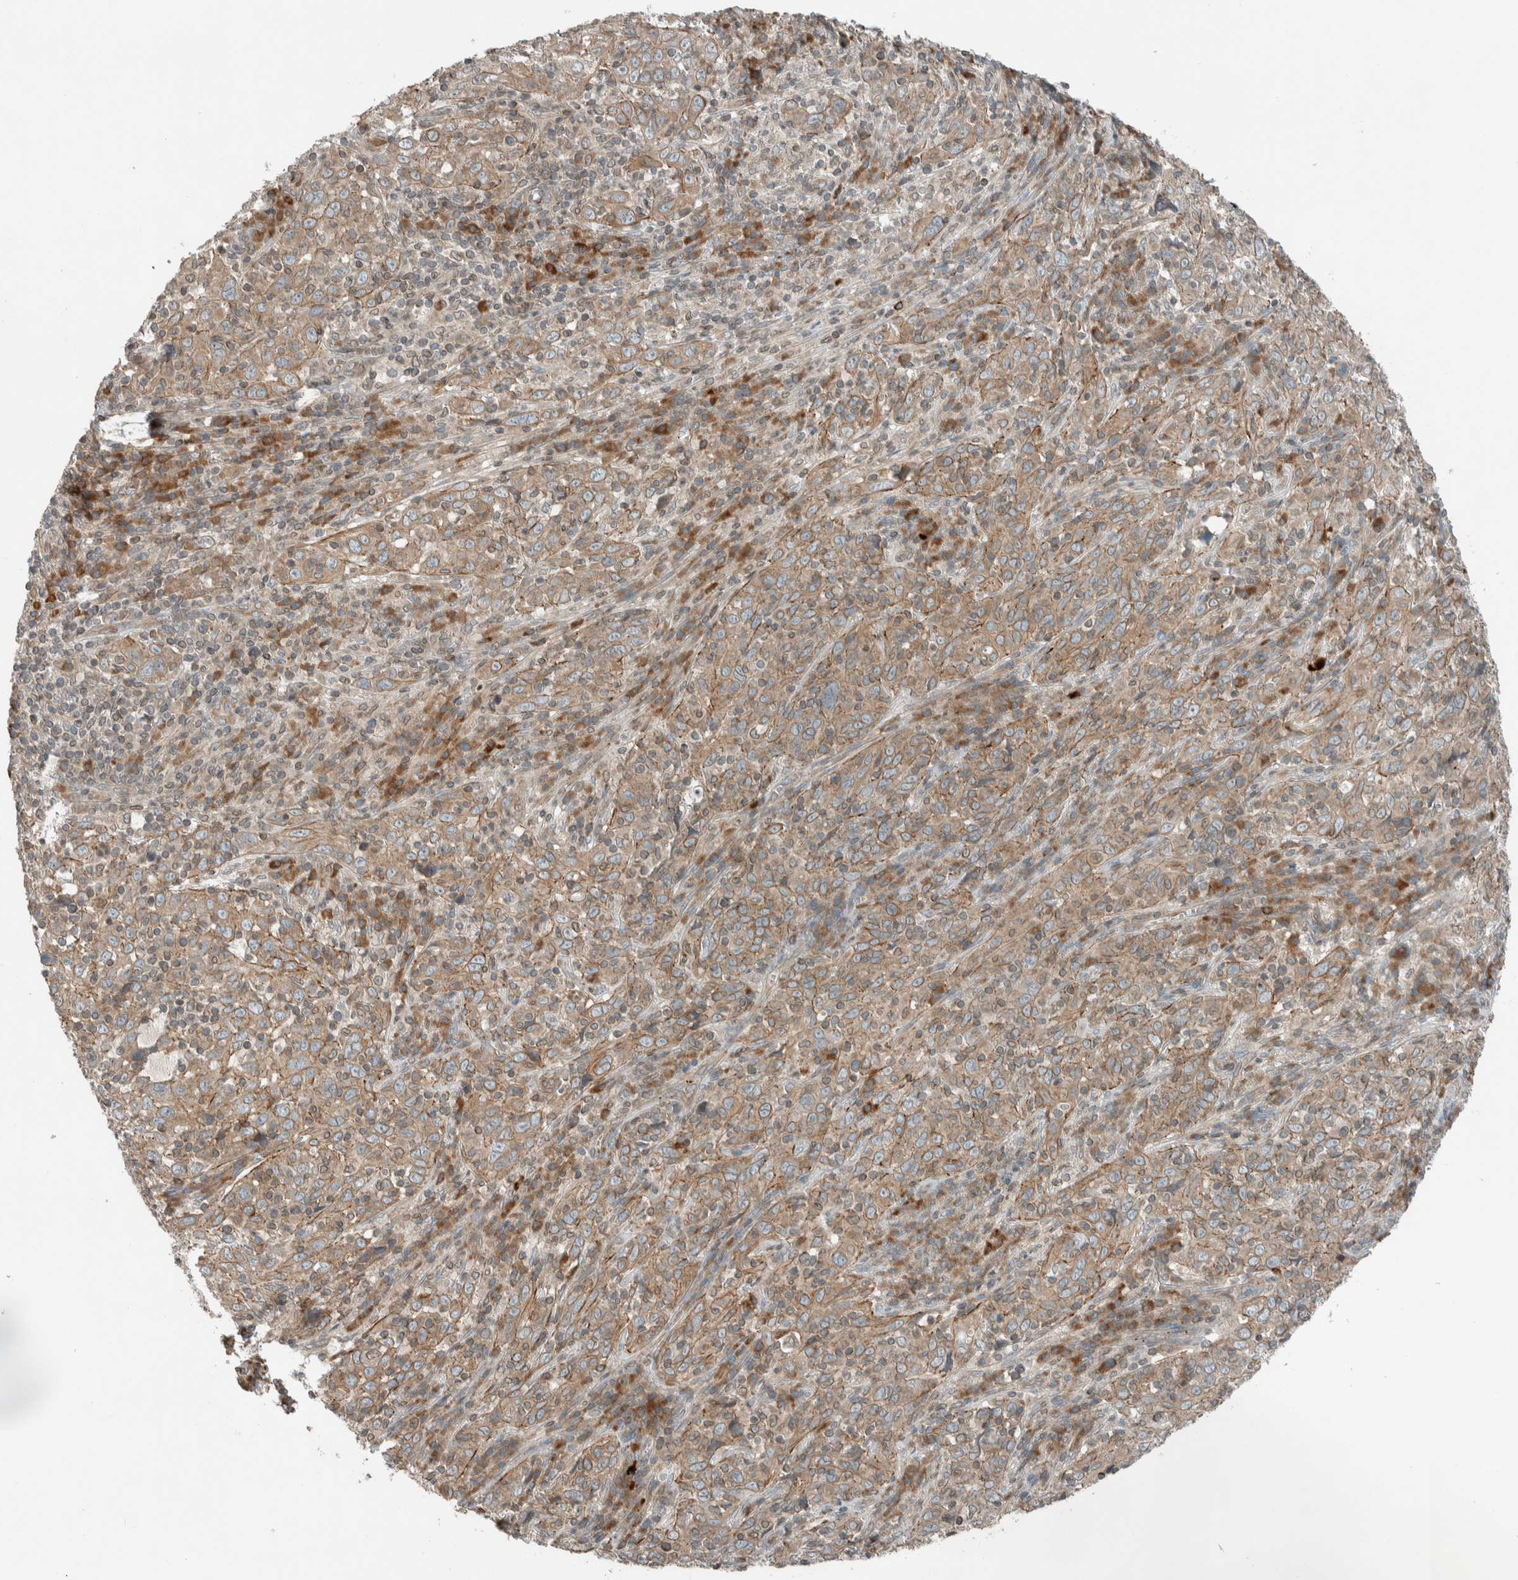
{"staining": {"intensity": "moderate", "quantity": ">75%", "location": "cytoplasmic/membranous"}, "tissue": "cervical cancer", "cell_type": "Tumor cells", "image_type": "cancer", "snomed": [{"axis": "morphology", "description": "Squamous cell carcinoma, NOS"}, {"axis": "topography", "description": "Cervix"}], "caption": "Human cervical cancer (squamous cell carcinoma) stained for a protein (brown) reveals moderate cytoplasmic/membranous positive positivity in about >75% of tumor cells.", "gene": "SEL1L", "patient": {"sex": "female", "age": 46}}